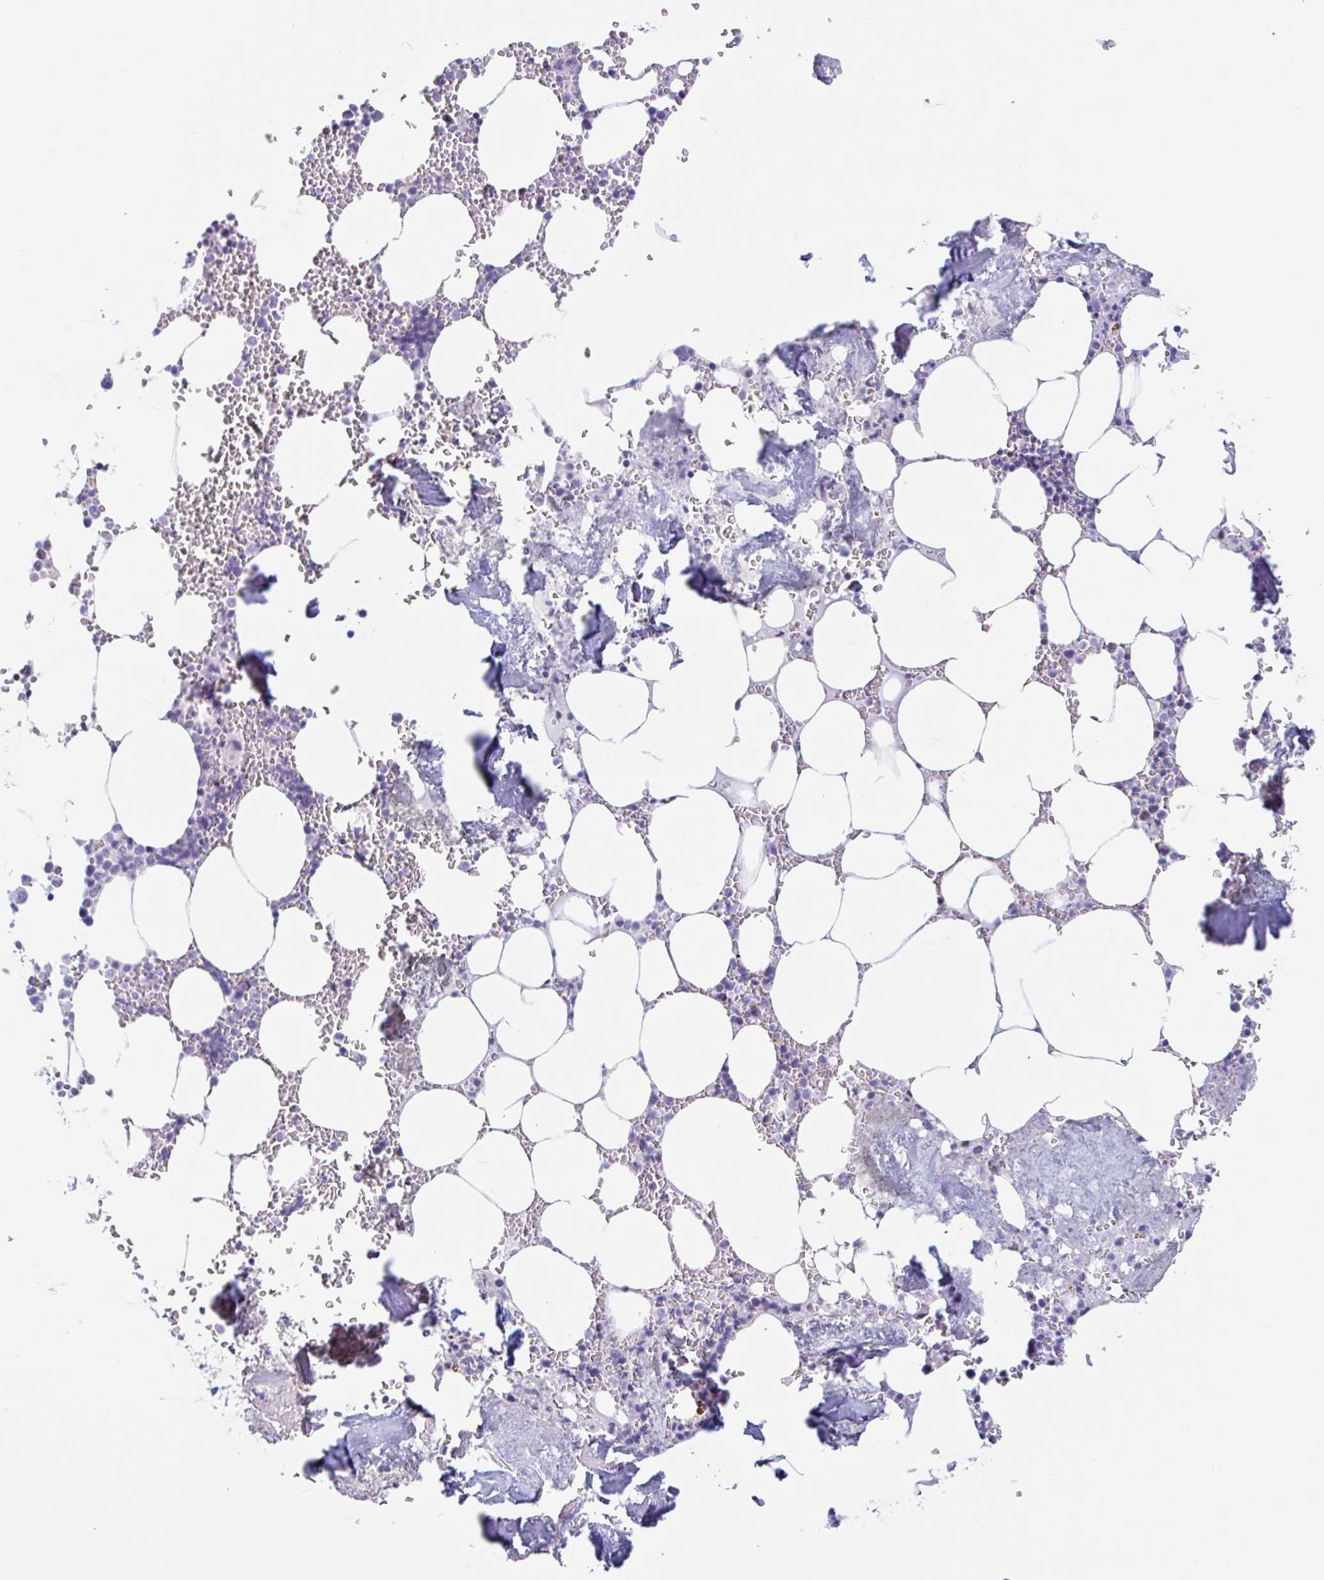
{"staining": {"intensity": "weak", "quantity": "<25%", "location": "nuclear"}, "tissue": "bone marrow", "cell_type": "Hematopoietic cells", "image_type": "normal", "snomed": [{"axis": "morphology", "description": "Normal tissue, NOS"}, {"axis": "topography", "description": "Bone marrow"}], "caption": "Photomicrograph shows no protein staining in hematopoietic cells of benign bone marrow.", "gene": "LENG9", "patient": {"sex": "male", "age": 54}}